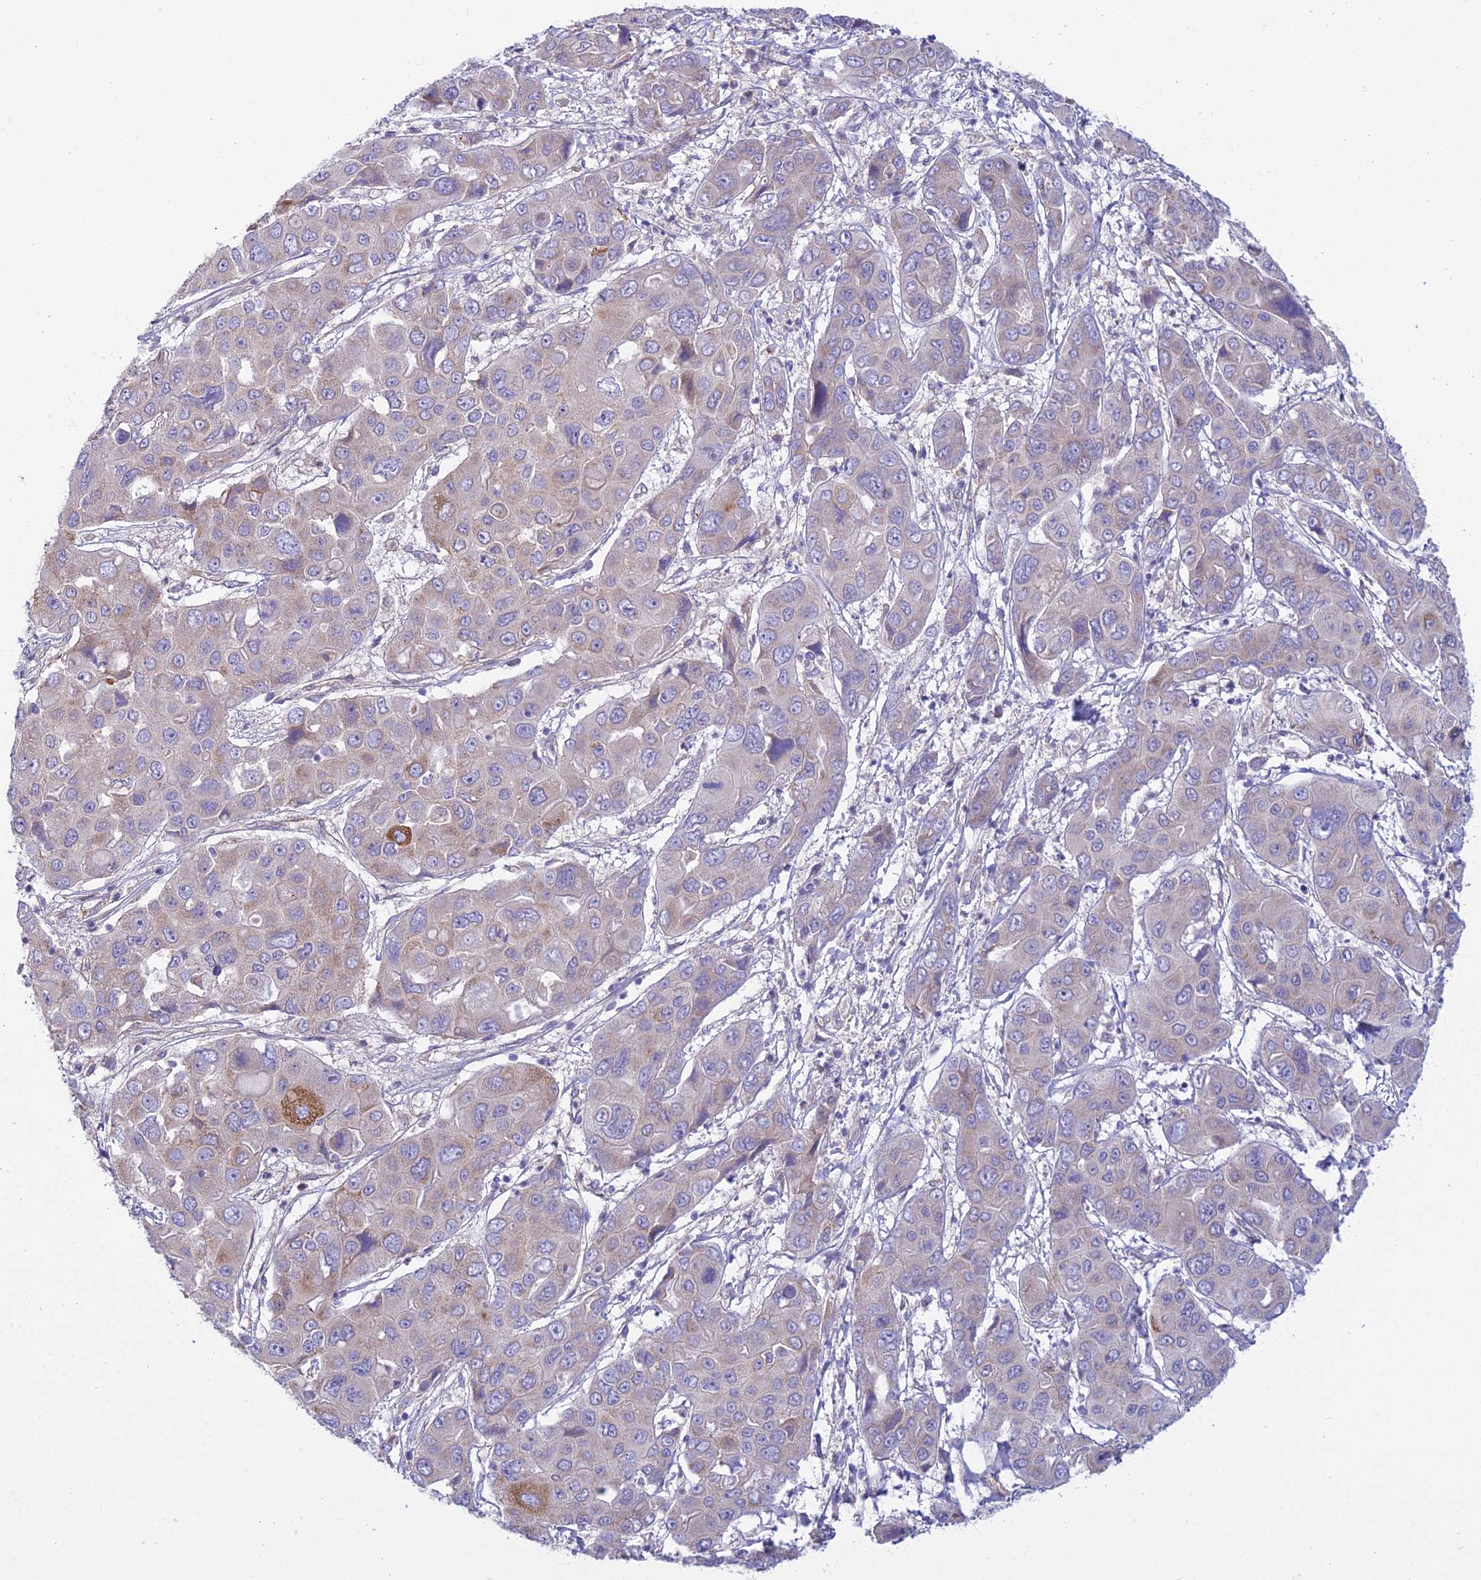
{"staining": {"intensity": "moderate", "quantity": "<25%", "location": "cytoplasmic/membranous"}, "tissue": "liver cancer", "cell_type": "Tumor cells", "image_type": "cancer", "snomed": [{"axis": "morphology", "description": "Cholangiocarcinoma"}, {"axis": "topography", "description": "Liver"}], "caption": "This image exhibits IHC staining of liver cholangiocarcinoma, with low moderate cytoplasmic/membranous staining in approximately <25% of tumor cells.", "gene": "DUS2", "patient": {"sex": "male", "age": 67}}